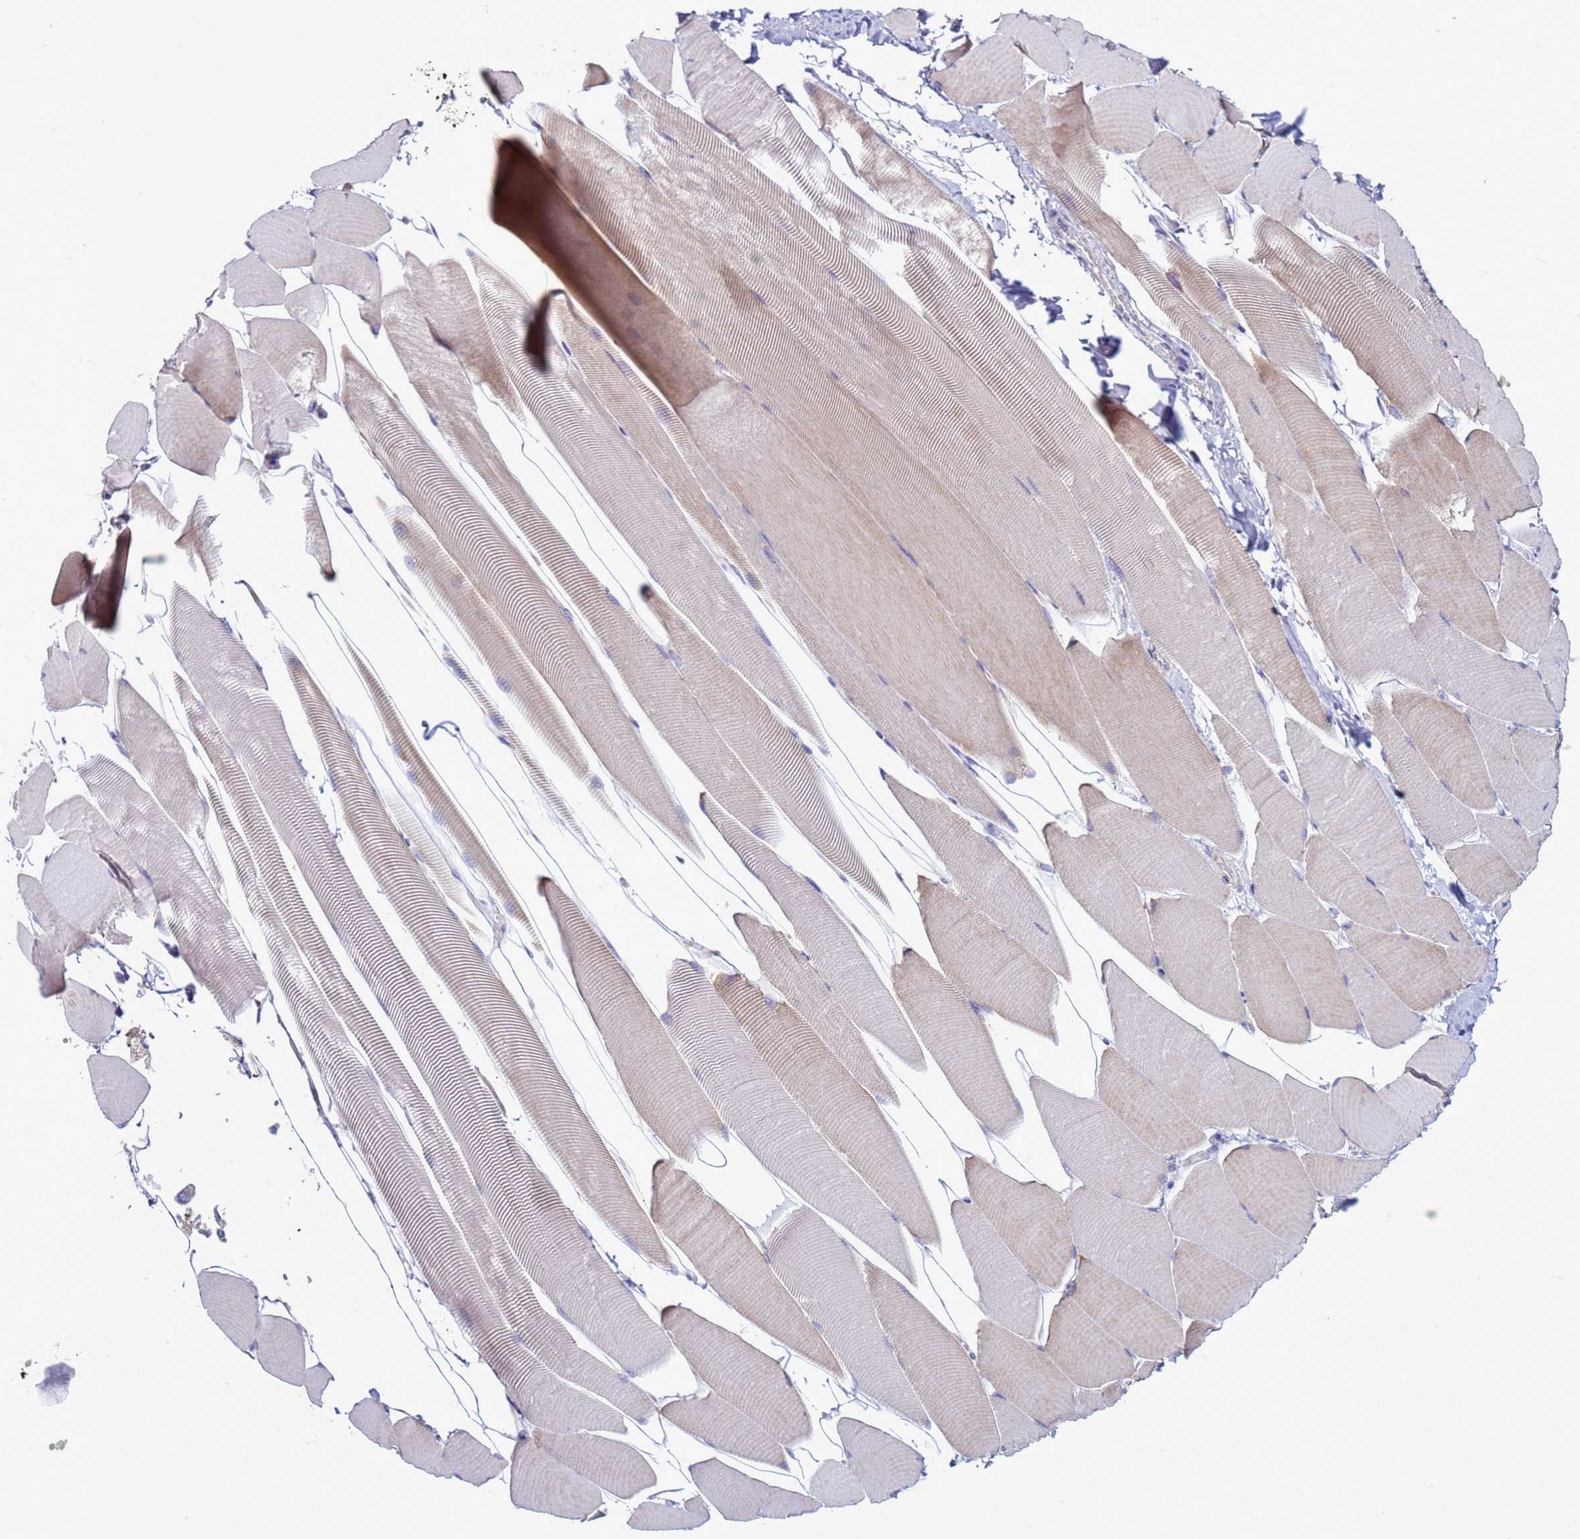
{"staining": {"intensity": "weak", "quantity": "<25%", "location": "cytoplasmic/membranous"}, "tissue": "skeletal muscle", "cell_type": "Myocytes", "image_type": "normal", "snomed": [{"axis": "morphology", "description": "Normal tissue, NOS"}, {"axis": "topography", "description": "Skeletal muscle"}], "caption": "IHC histopathology image of benign skeletal muscle: skeletal muscle stained with DAB (3,3'-diaminobenzidine) displays no significant protein staining in myocytes.", "gene": "ABHD17B", "patient": {"sex": "male", "age": 25}}